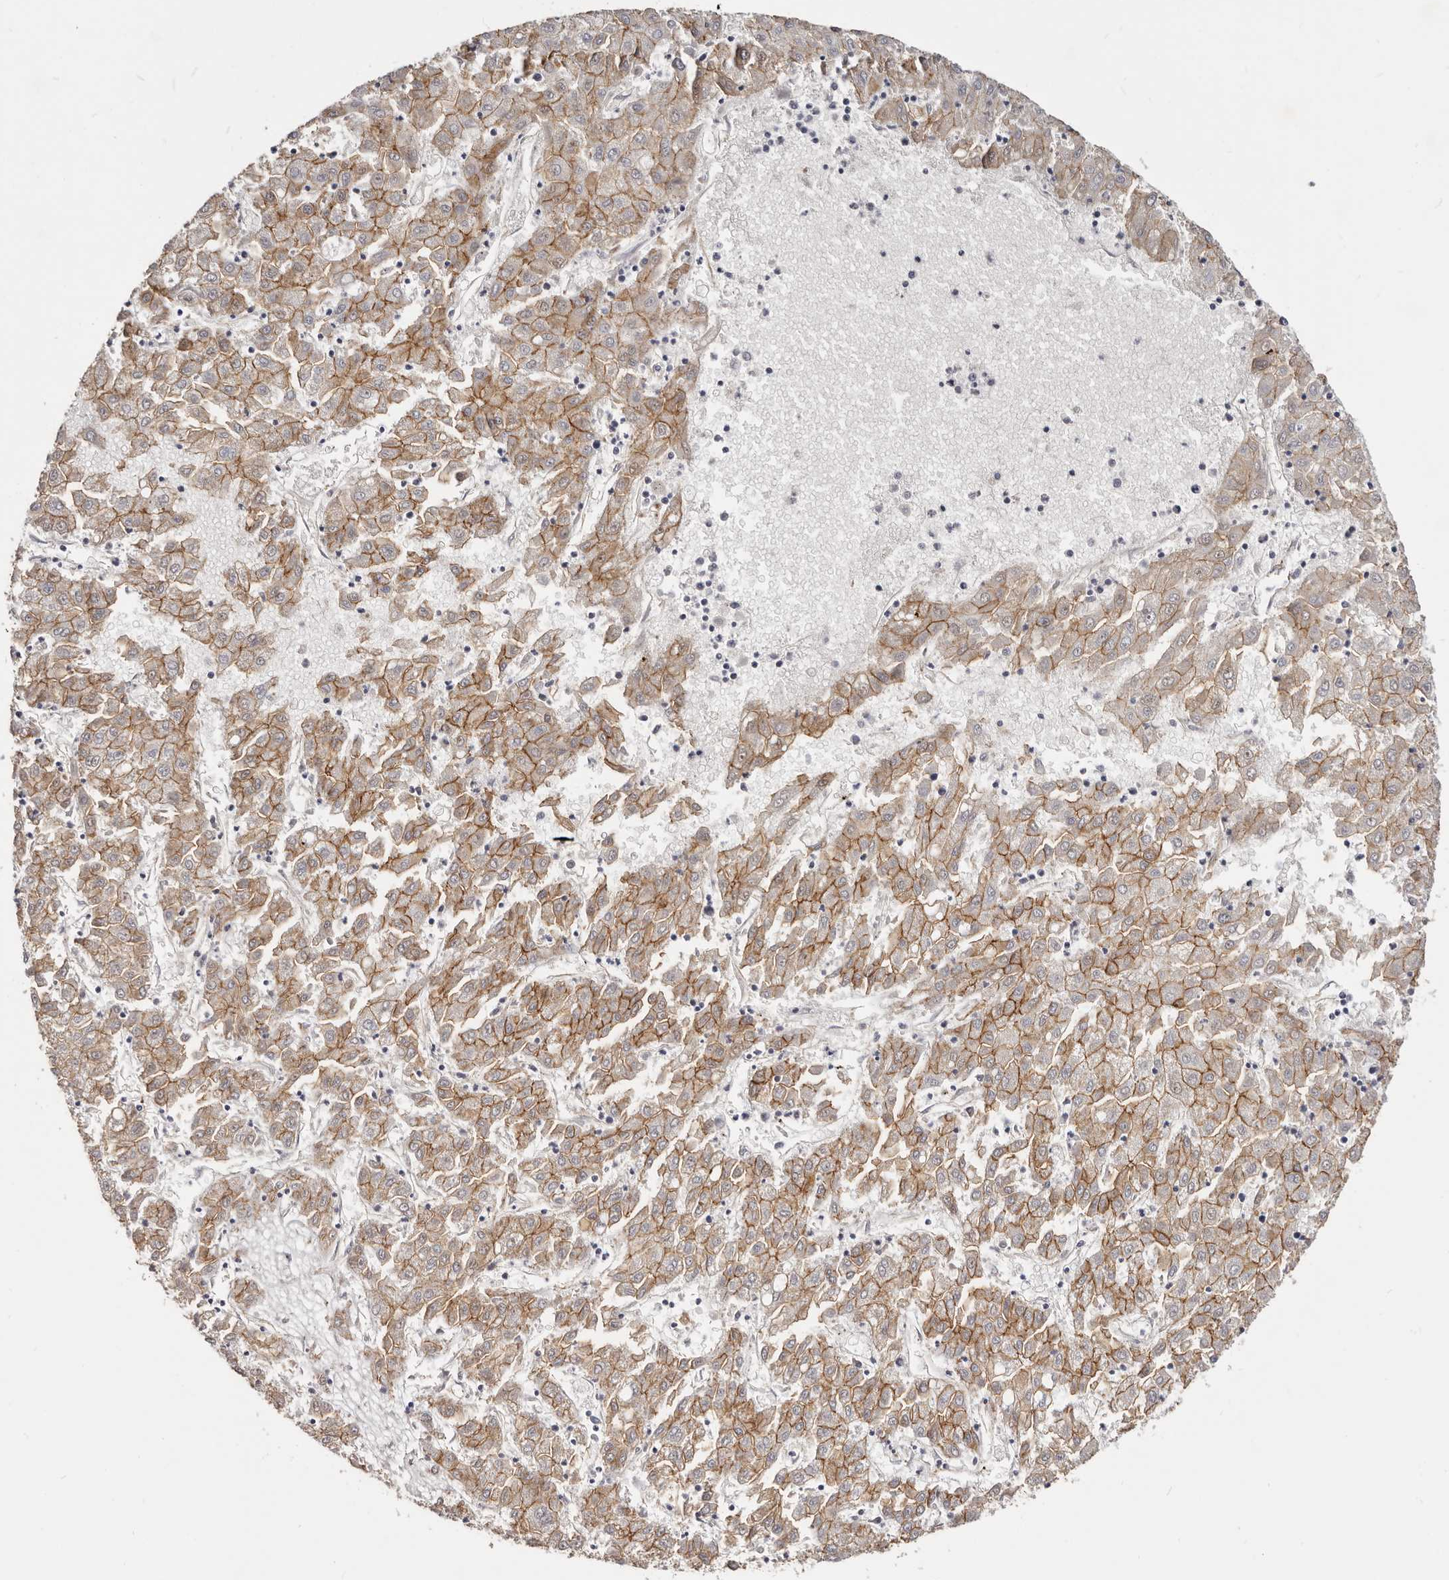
{"staining": {"intensity": "strong", "quantity": ">75%", "location": "cytoplasmic/membranous"}, "tissue": "liver cancer", "cell_type": "Tumor cells", "image_type": "cancer", "snomed": [{"axis": "morphology", "description": "Carcinoma, Hepatocellular, NOS"}, {"axis": "topography", "description": "Liver"}], "caption": "Protein expression analysis of liver cancer shows strong cytoplasmic/membranous staining in approximately >75% of tumor cells. (Brightfield microscopy of DAB IHC at high magnification).", "gene": "CTNNB1", "patient": {"sex": "male", "age": 72}}